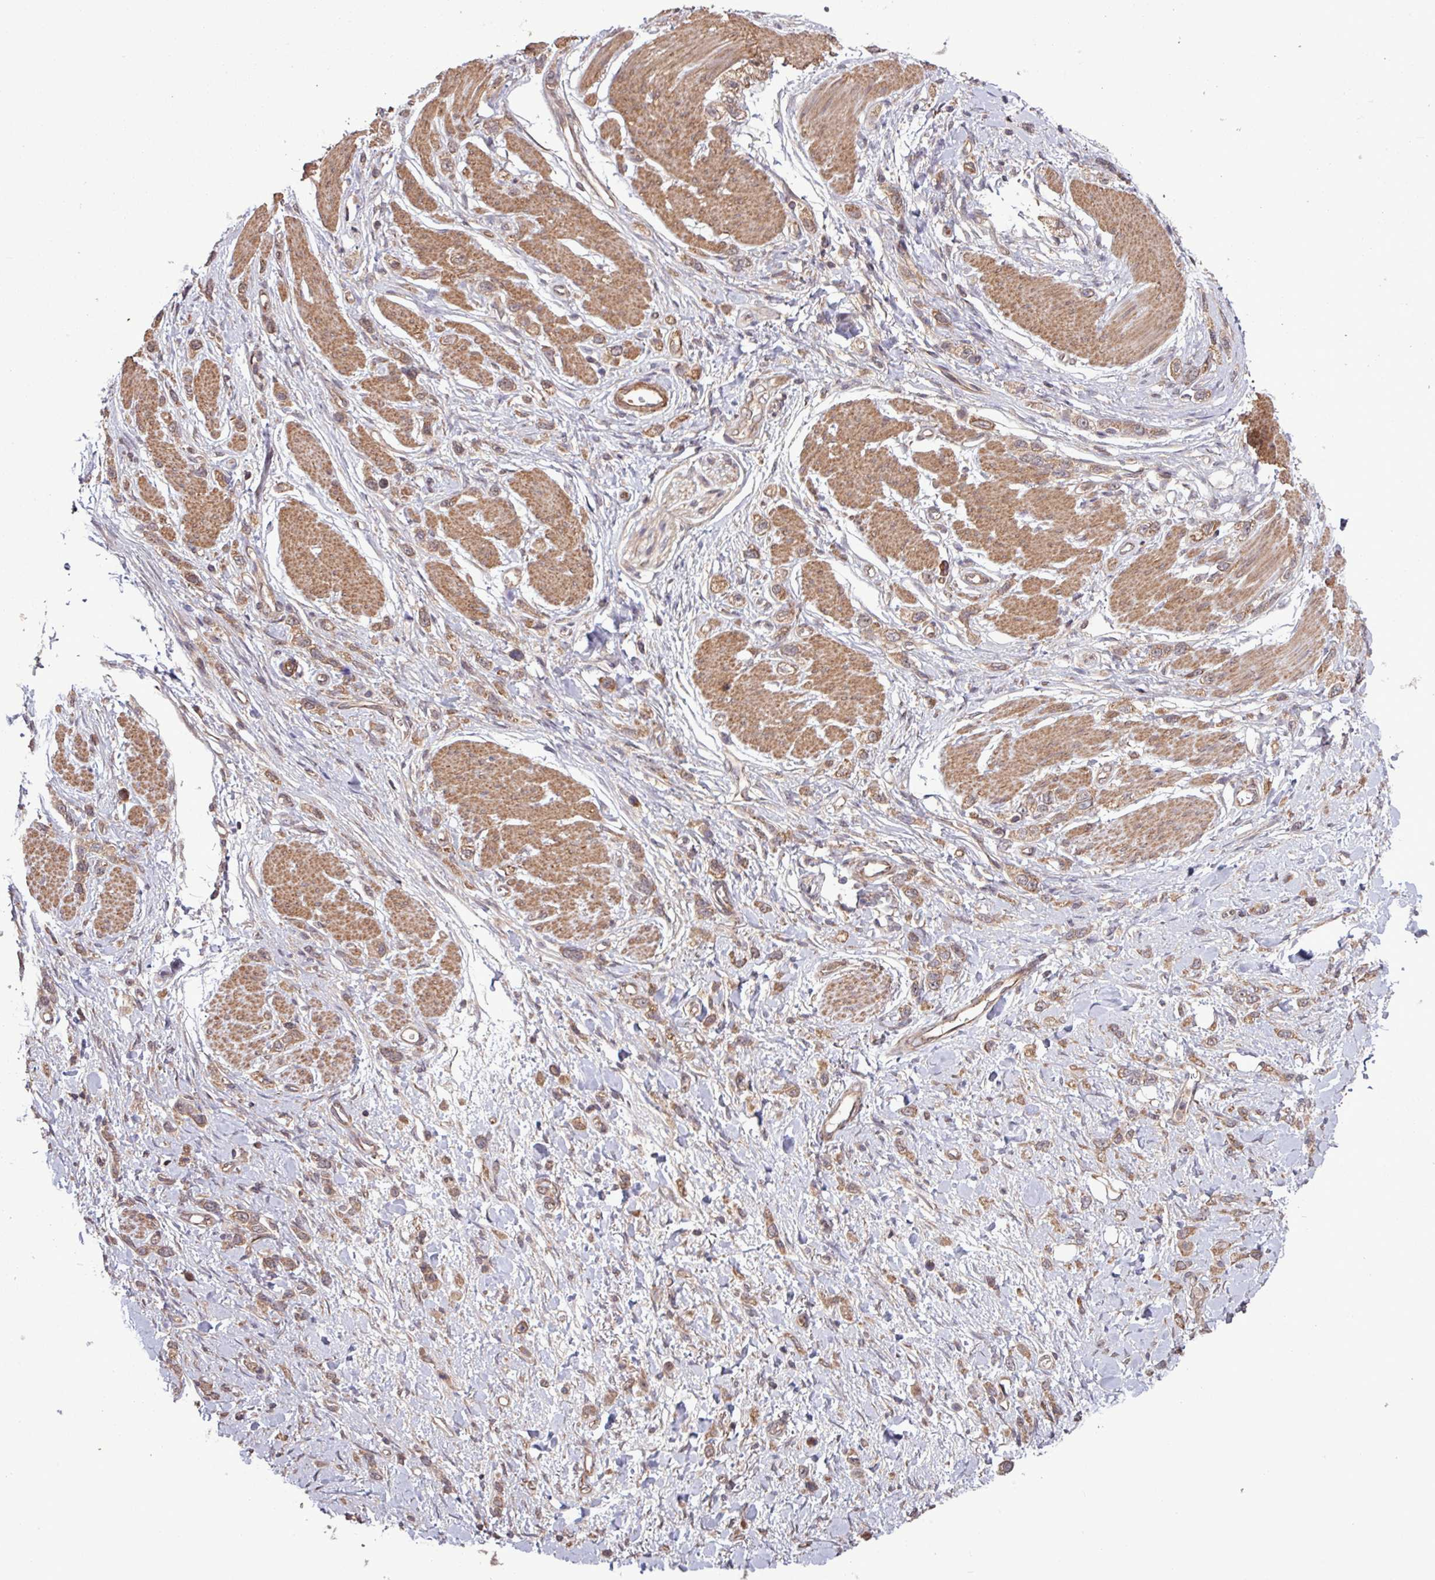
{"staining": {"intensity": "moderate", "quantity": ">75%", "location": "cytoplasmic/membranous"}, "tissue": "stomach cancer", "cell_type": "Tumor cells", "image_type": "cancer", "snomed": [{"axis": "morphology", "description": "Adenocarcinoma, NOS"}, {"axis": "topography", "description": "Stomach"}], "caption": "This micrograph shows immunohistochemistry (IHC) staining of human stomach adenocarcinoma, with medium moderate cytoplasmic/membranous expression in about >75% of tumor cells.", "gene": "TRABD2A", "patient": {"sex": "female", "age": 65}}